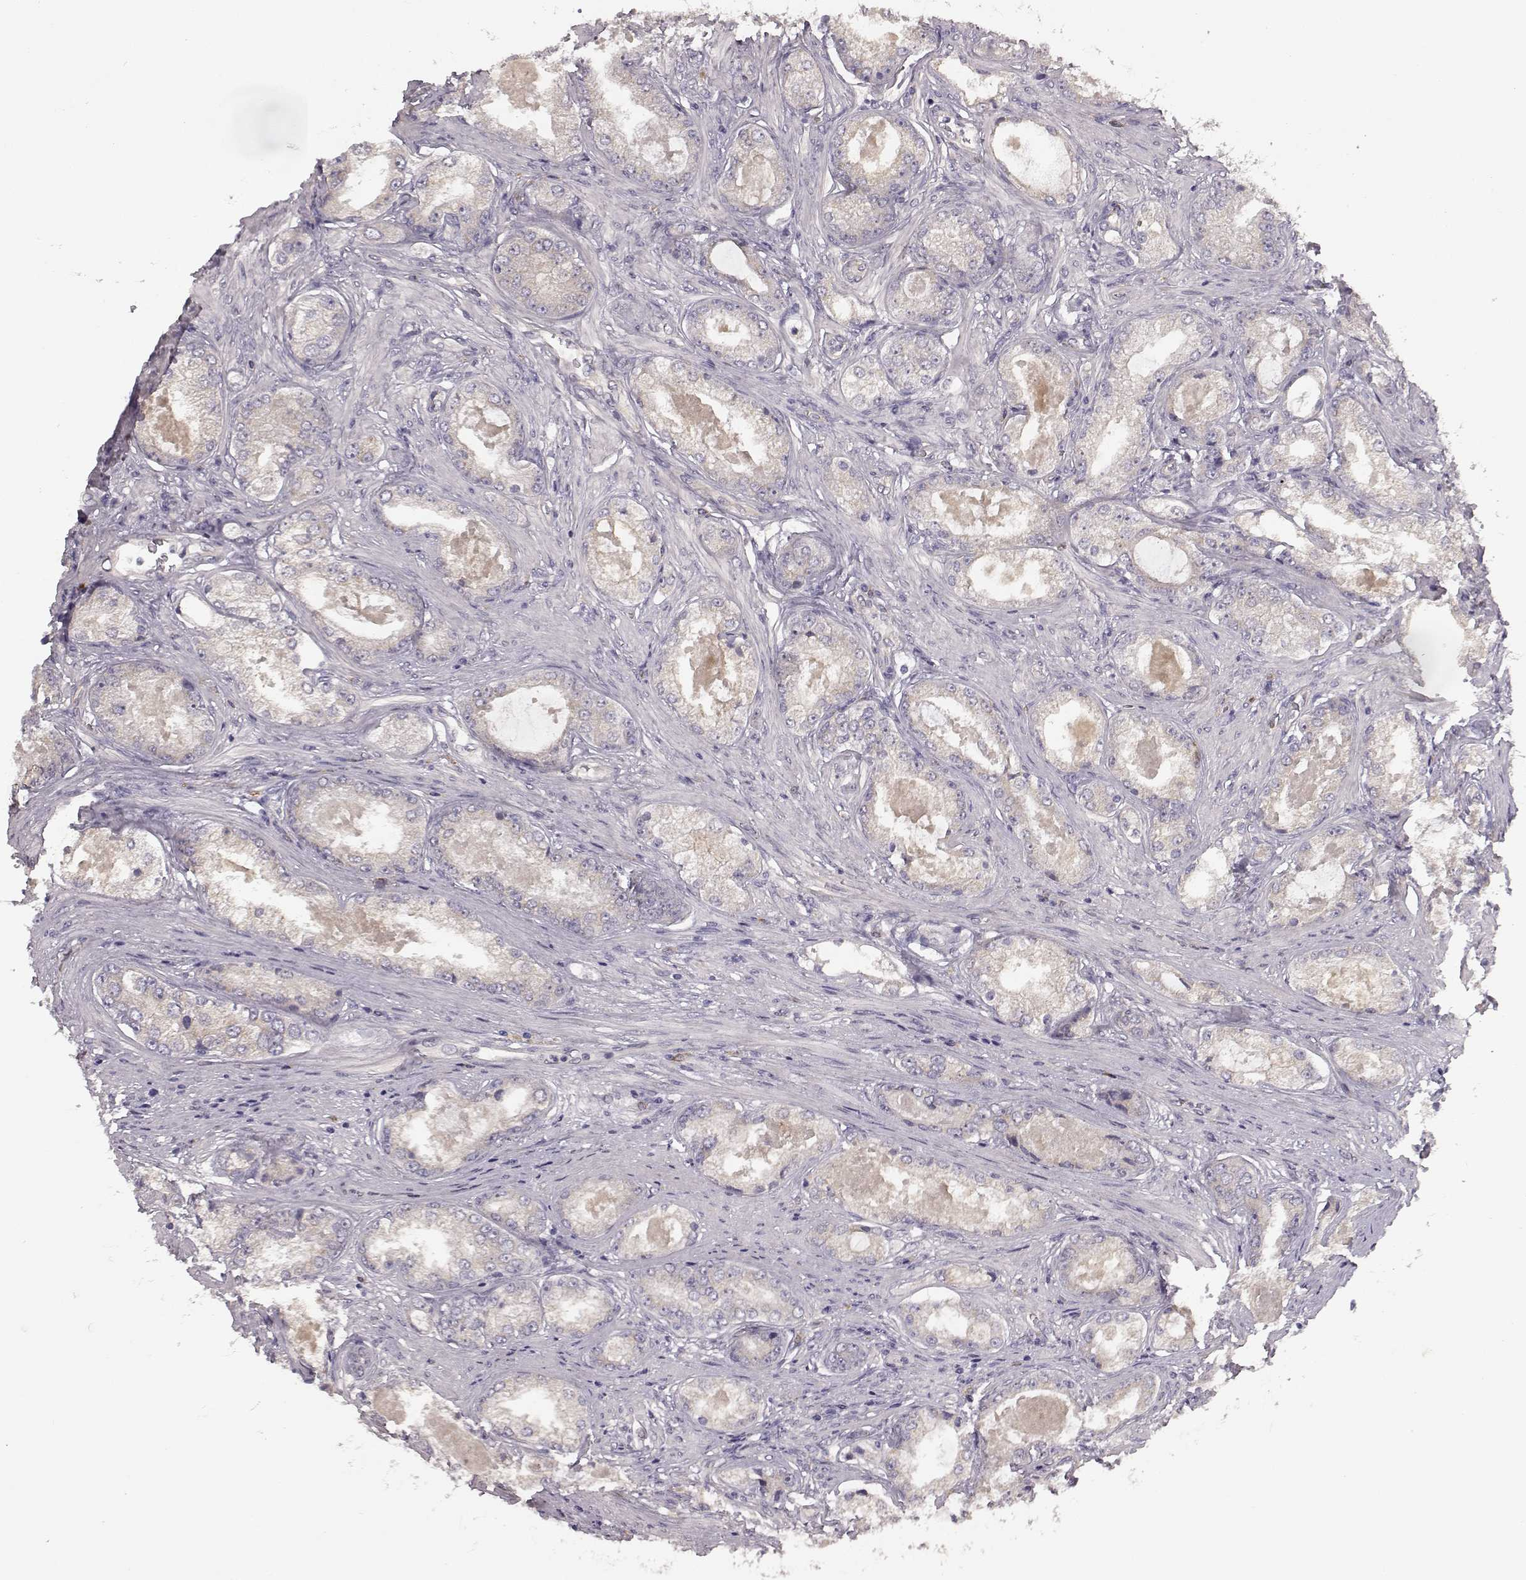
{"staining": {"intensity": "negative", "quantity": "none", "location": "none"}, "tissue": "prostate cancer", "cell_type": "Tumor cells", "image_type": "cancer", "snomed": [{"axis": "morphology", "description": "Adenocarcinoma, Low grade"}, {"axis": "topography", "description": "Prostate"}], "caption": "Immunohistochemistry histopathology image of neoplastic tissue: prostate low-grade adenocarcinoma stained with DAB (3,3'-diaminobenzidine) shows no significant protein staining in tumor cells. The staining was performed using DAB to visualize the protein expression in brown, while the nuclei were stained in blue with hematoxylin (Magnification: 20x).", "gene": "GHR", "patient": {"sex": "male", "age": 68}}